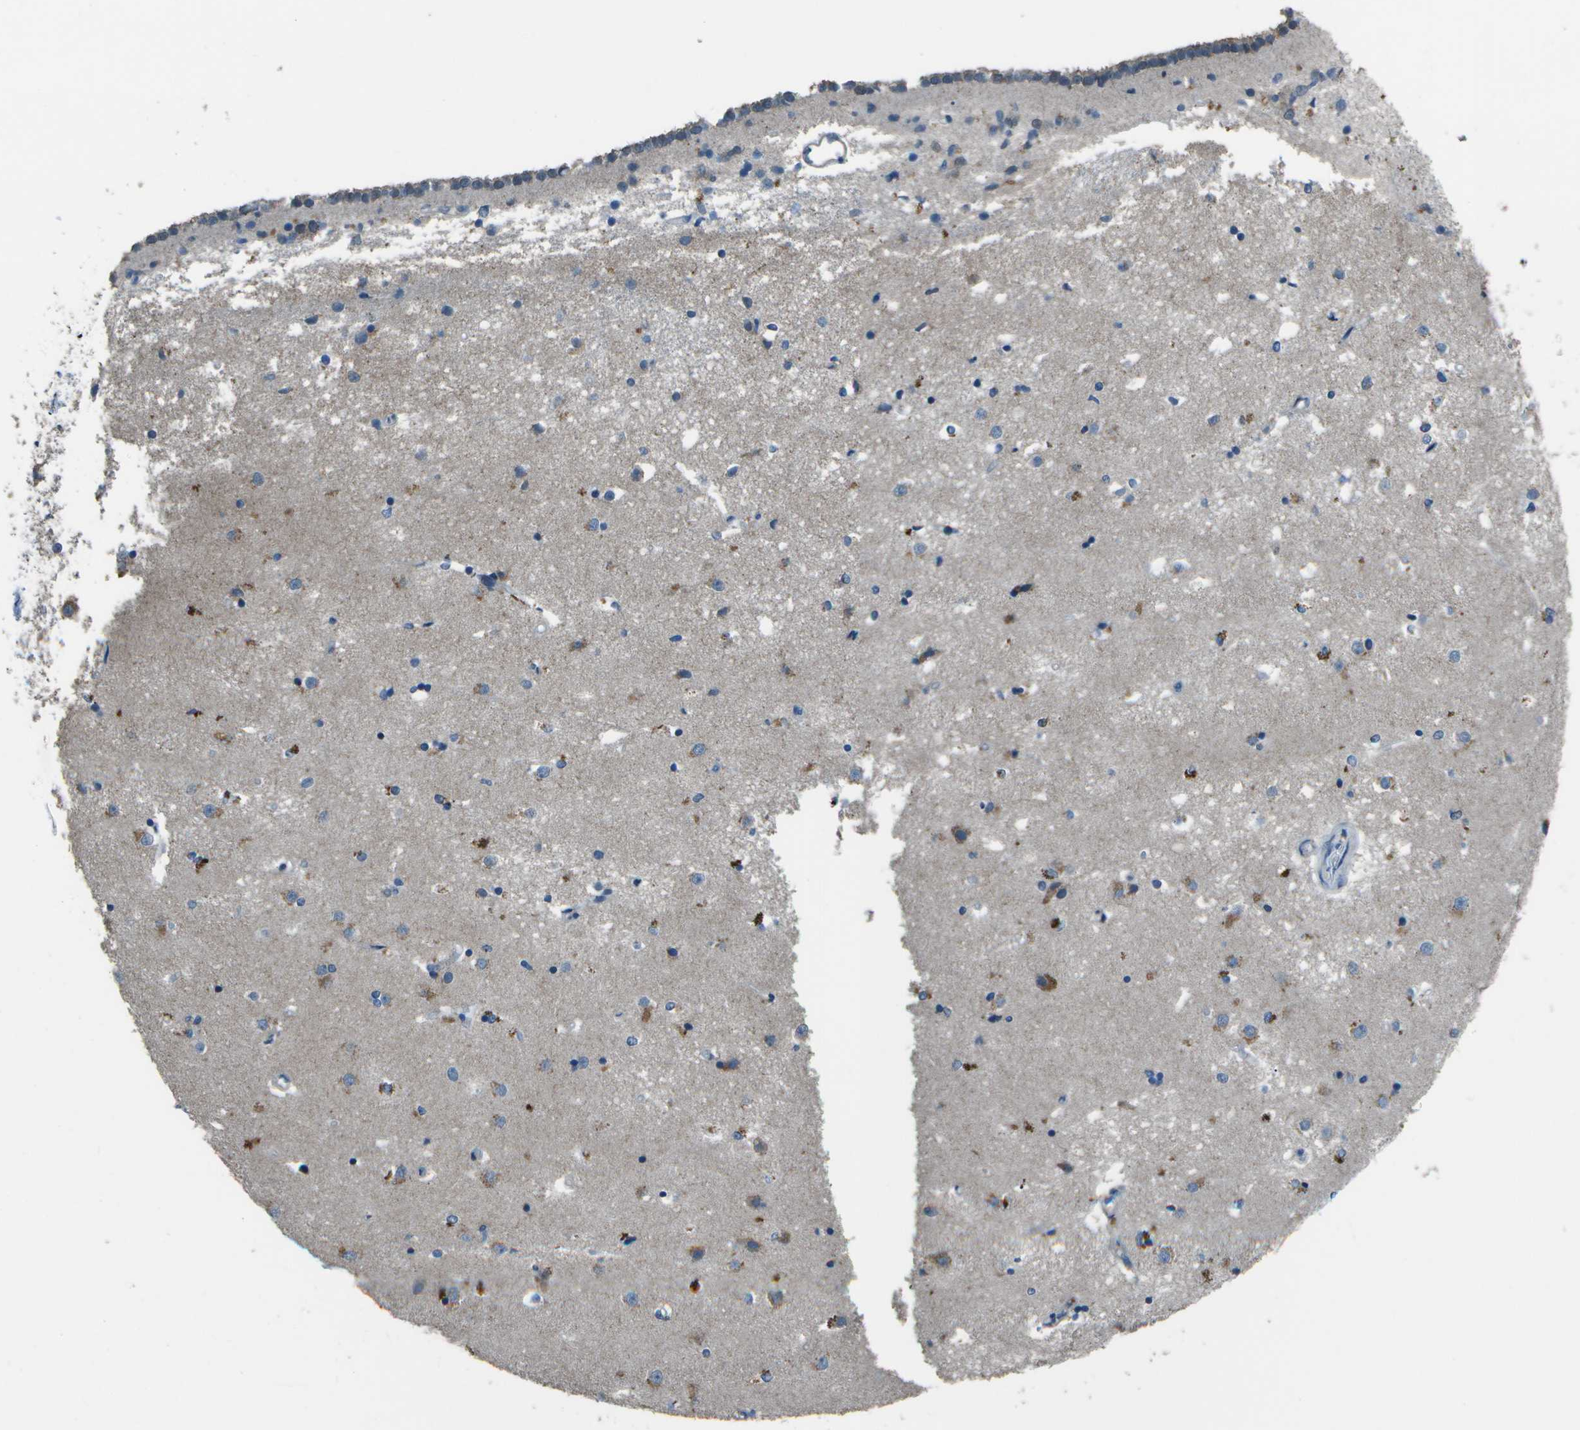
{"staining": {"intensity": "moderate", "quantity": "<25%", "location": "cytoplasmic/membranous"}, "tissue": "caudate", "cell_type": "Glial cells", "image_type": "normal", "snomed": [{"axis": "morphology", "description": "Normal tissue, NOS"}, {"axis": "topography", "description": "Lateral ventricle wall"}], "caption": "Immunohistochemical staining of unremarkable caudate demonstrates <25% levels of moderate cytoplasmic/membranous protein positivity in about <25% of glial cells. The protein of interest is stained brown, and the nuclei are stained in blue (DAB IHC with brightfield microscopy, high magnification).", "gene": "PDLIM1", "patient": {"sex": "male", "age": 45}}